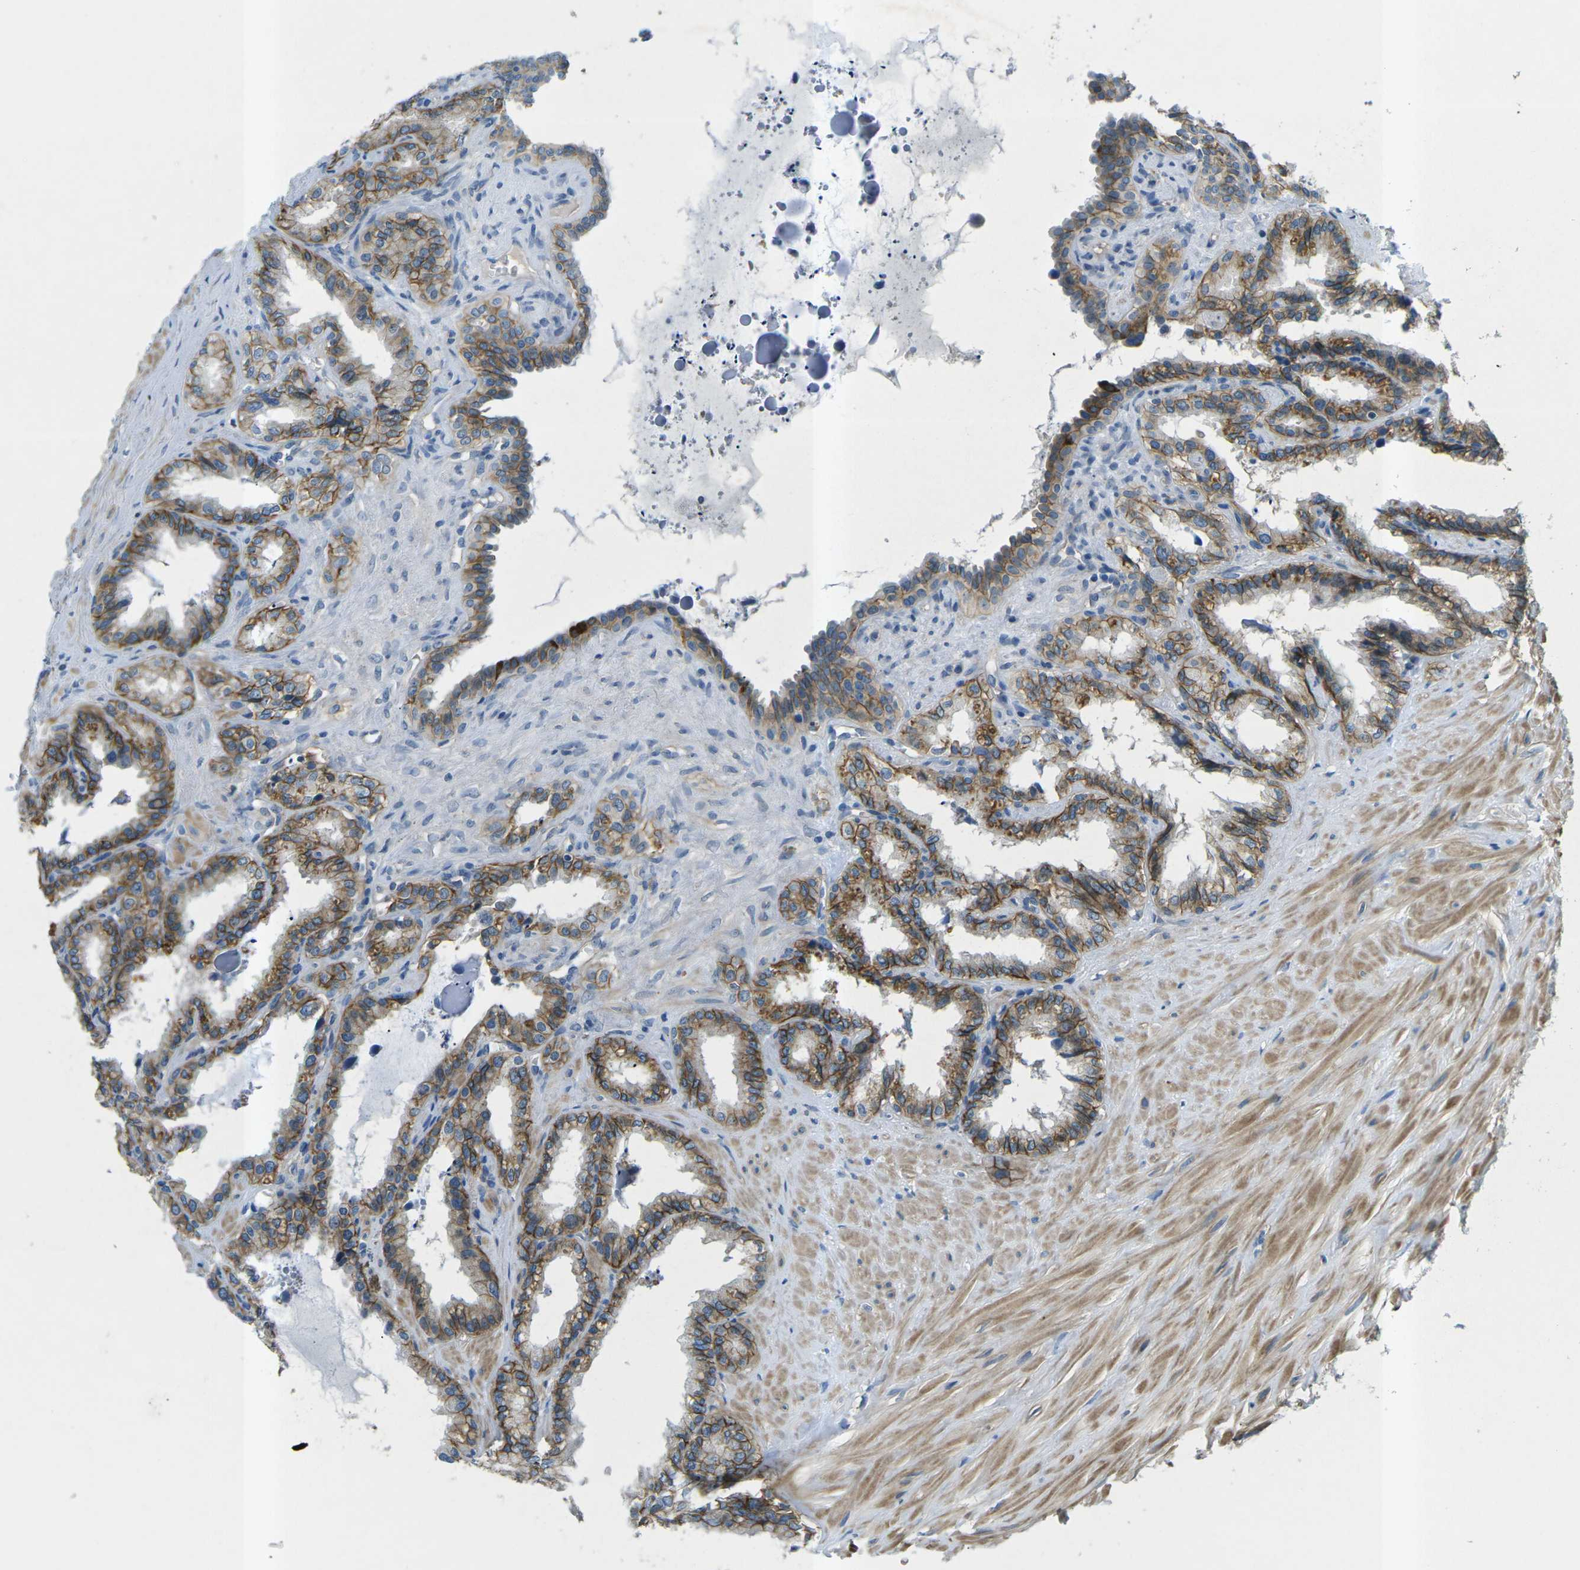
{"staining": {"intensity": "moderate", "quantity": ">75%", "location": "cytoplasmic/membranous"}, "tissue": "seminal vesicle", "cell_type": "Glandular cells", "image_type": "normal", "snomed": [{"axis": "morphology", "description": "Normal tissue, NOS"}, {"axis": "topography", "description": "Seminal veicle"}], "caption": "This histopathology image shows benign seminal vesicle stained with immunohistochemistry (IHC) to label a protein in brown. The cytoplasmic/membranous of glandular cells show moderate positivity for the protein. Nuclei are counter-stained blue.", "gene": "CTNND1", "patient": {"sex": "male", "age": 64}}